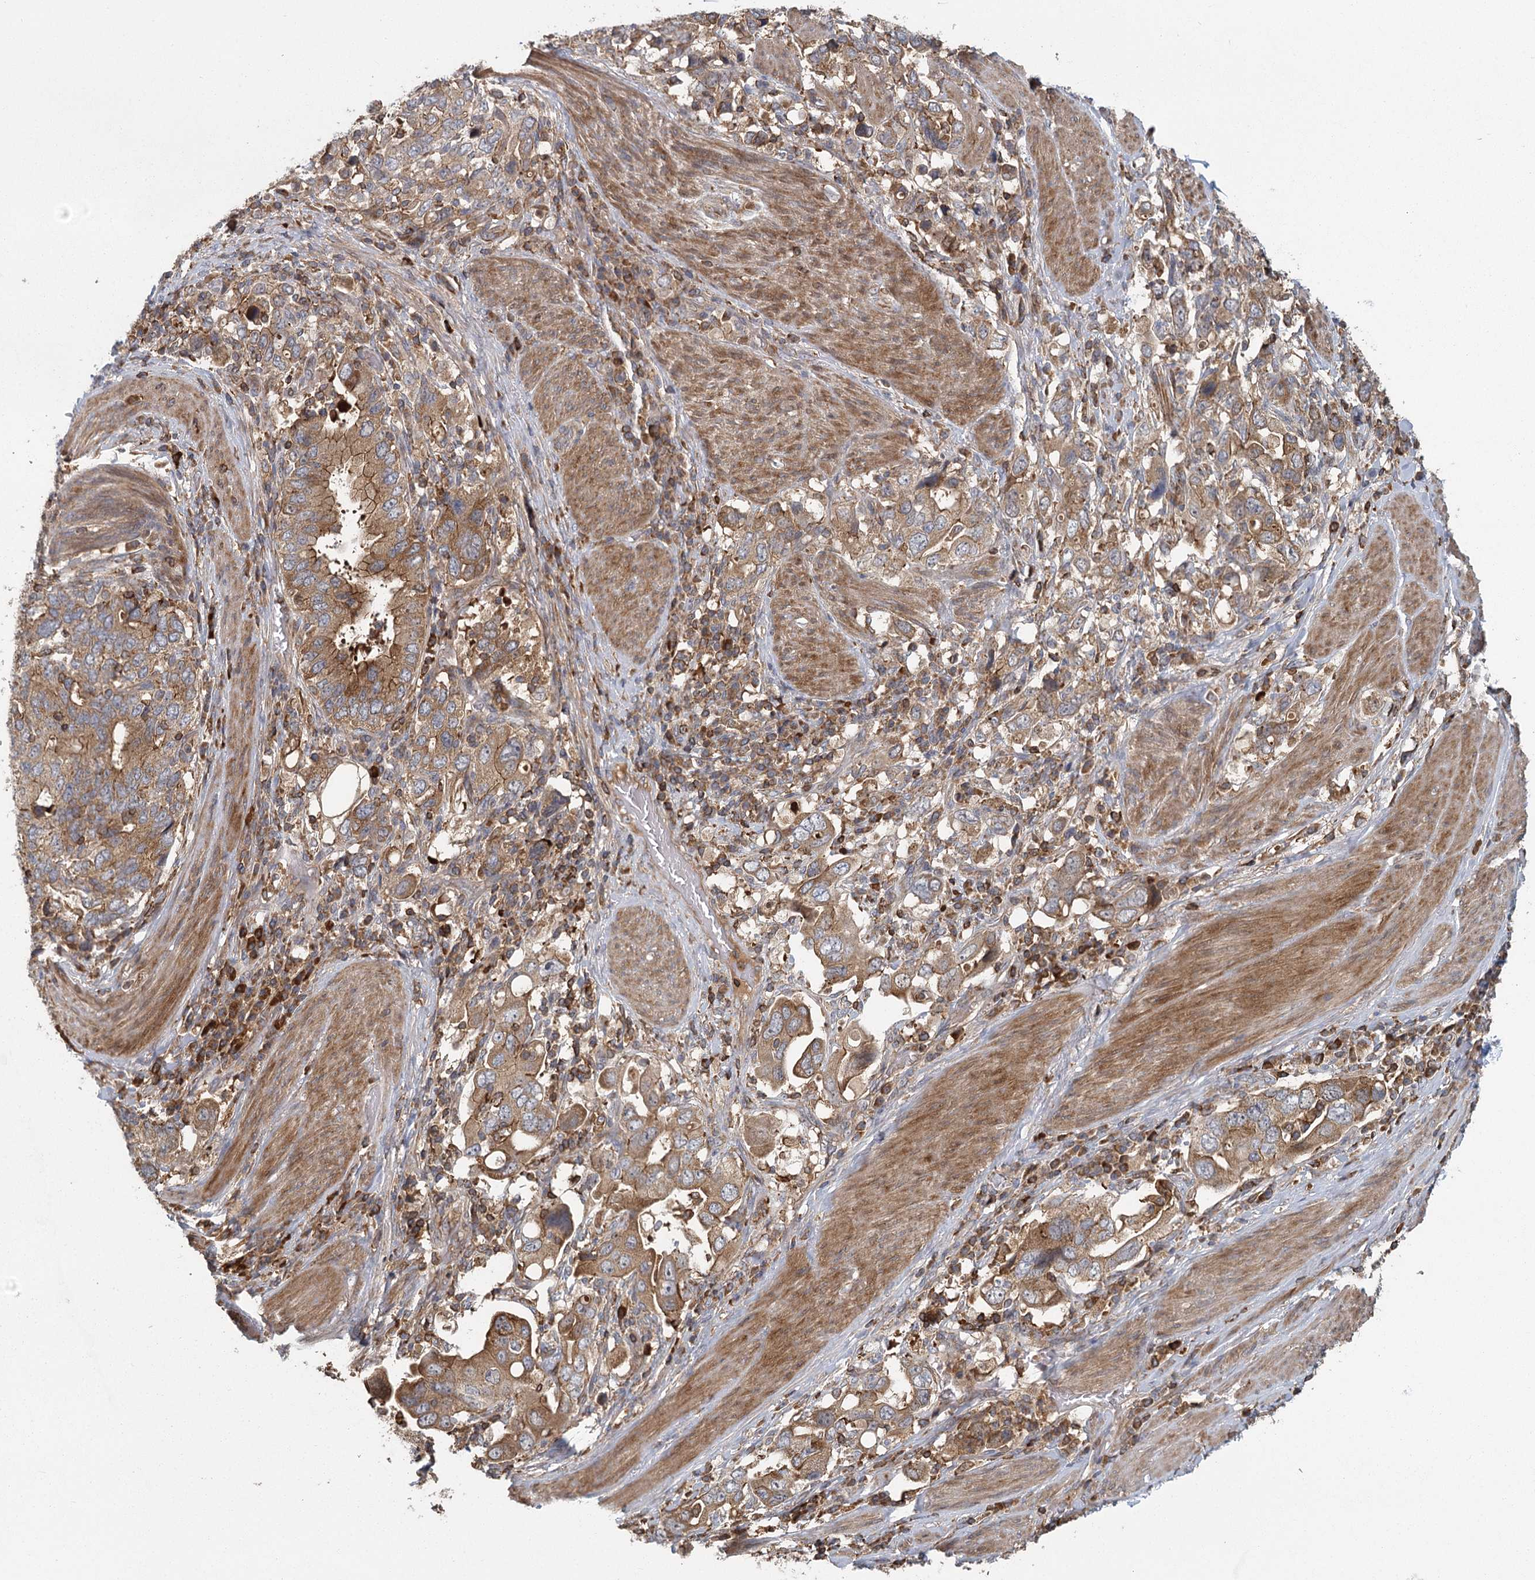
{"staining": {"intensity": "moderate", "quantity": ">75%", "location": "cytoplasmic/membranous"}, "tissue": "stomach cancer", "cell_type": "Tumor cells", "image_type": "cancer", "snomed": [{"axis": "morphology", "description": "Adenocarcinoma, NOS"}, {"axis": "topography", "description": "Stomach, upper"}], "caption": "Protein staining of stomach cancer tissue shows moderate cytoplasmic/membranous expression in approximately >75% of tumor cells.", "gene": "PLEKHA7", "patient": {"sex": "male", "age": 62}}